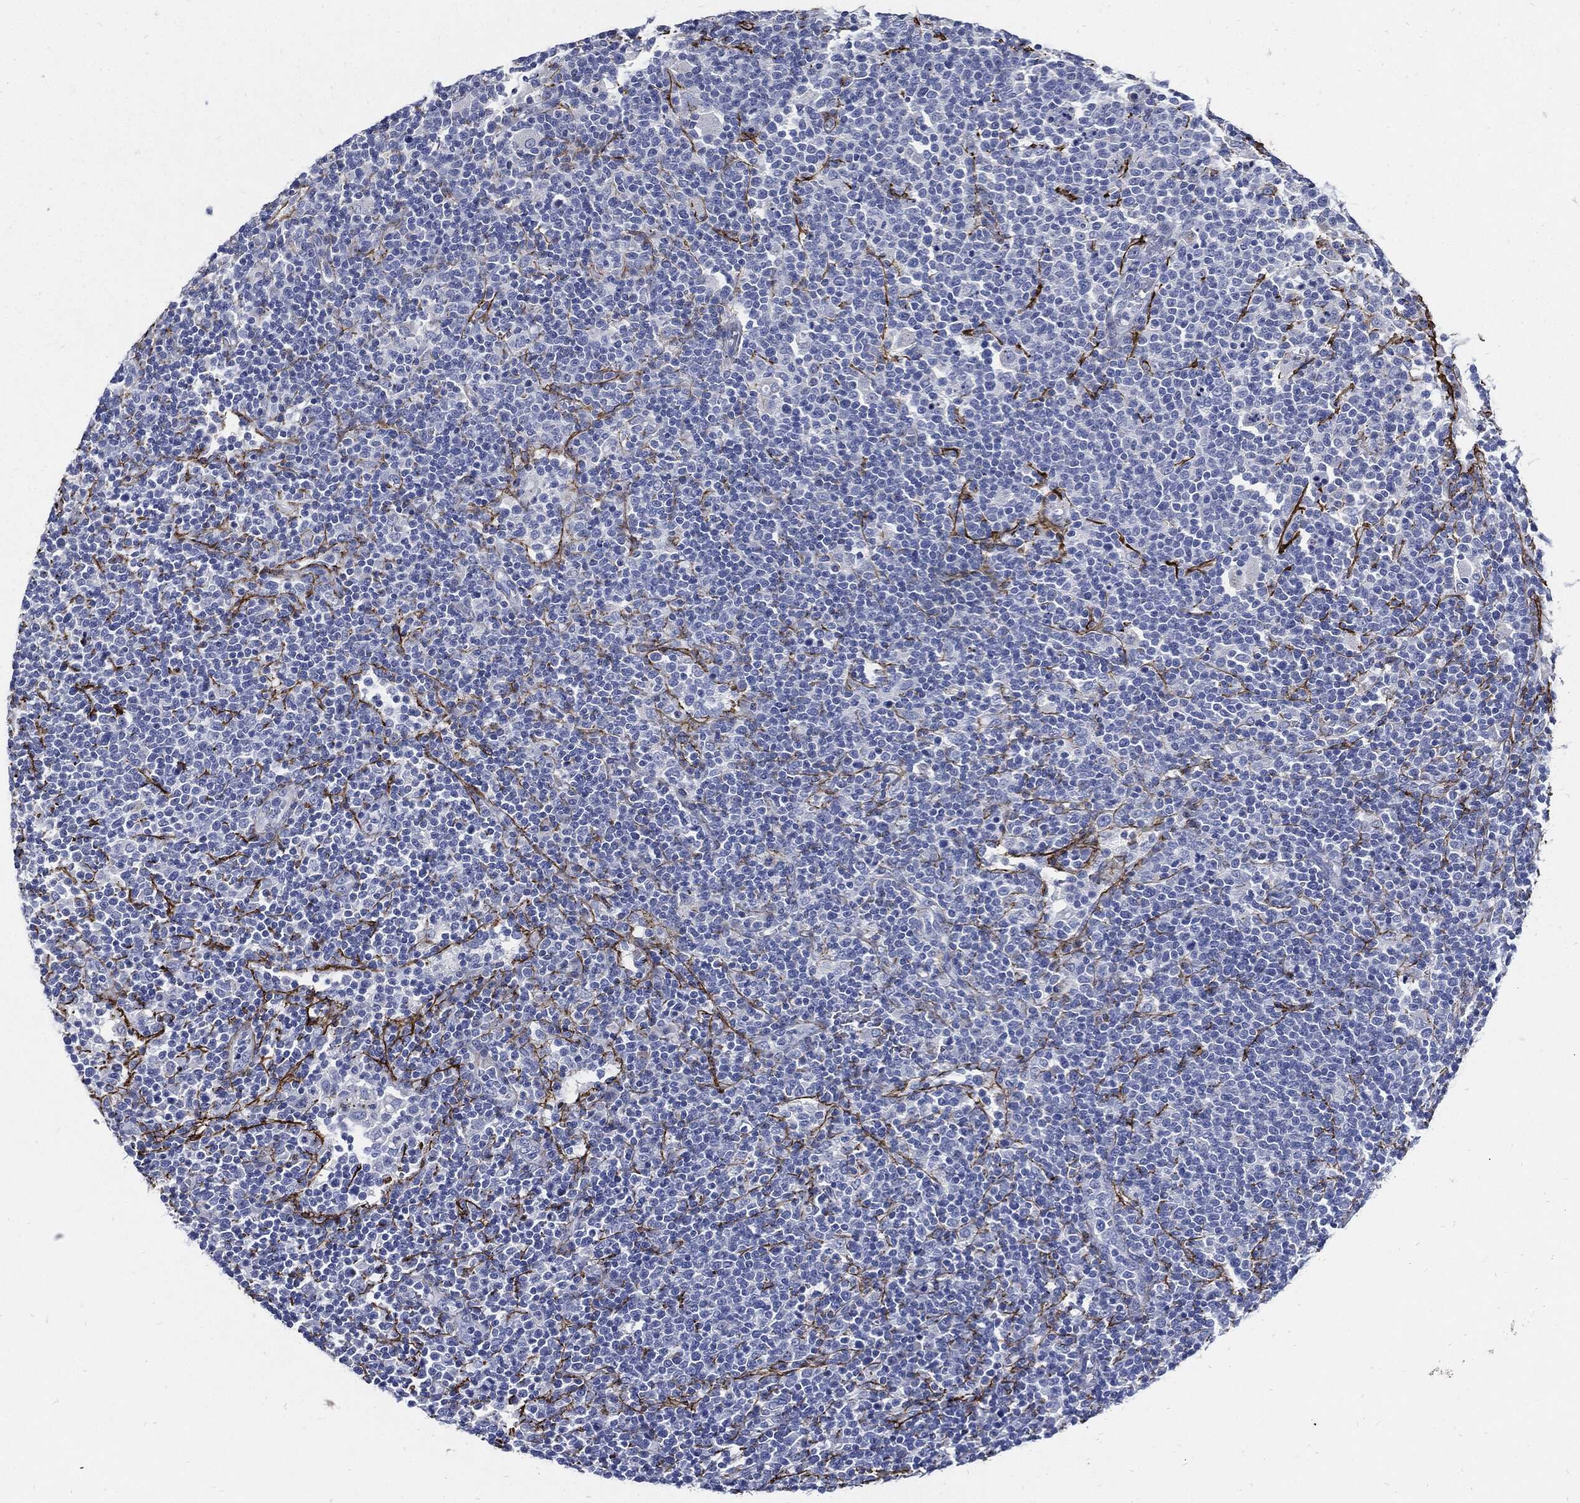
{"staining": {"intensity": "negative", "quantity": "none", "location": "none"}, "tissue": "lymphoma", "cell_type": "Tumor cells", "image_type": "cancer", "snomed": [{"axis": "morphology", "description": "Malignant lymphoma, non-Hodgkin's type, High grade"}, {"axis": "topography", "description": "Lymph node"}], "caption": "DAB (3,3'-diaminobenzidine) immunohistochemical staining of human lymphoma displays no significant positivity in tumor cells.", "gene": "FBN1", "patient": {"sex": "male", "age": 61}}